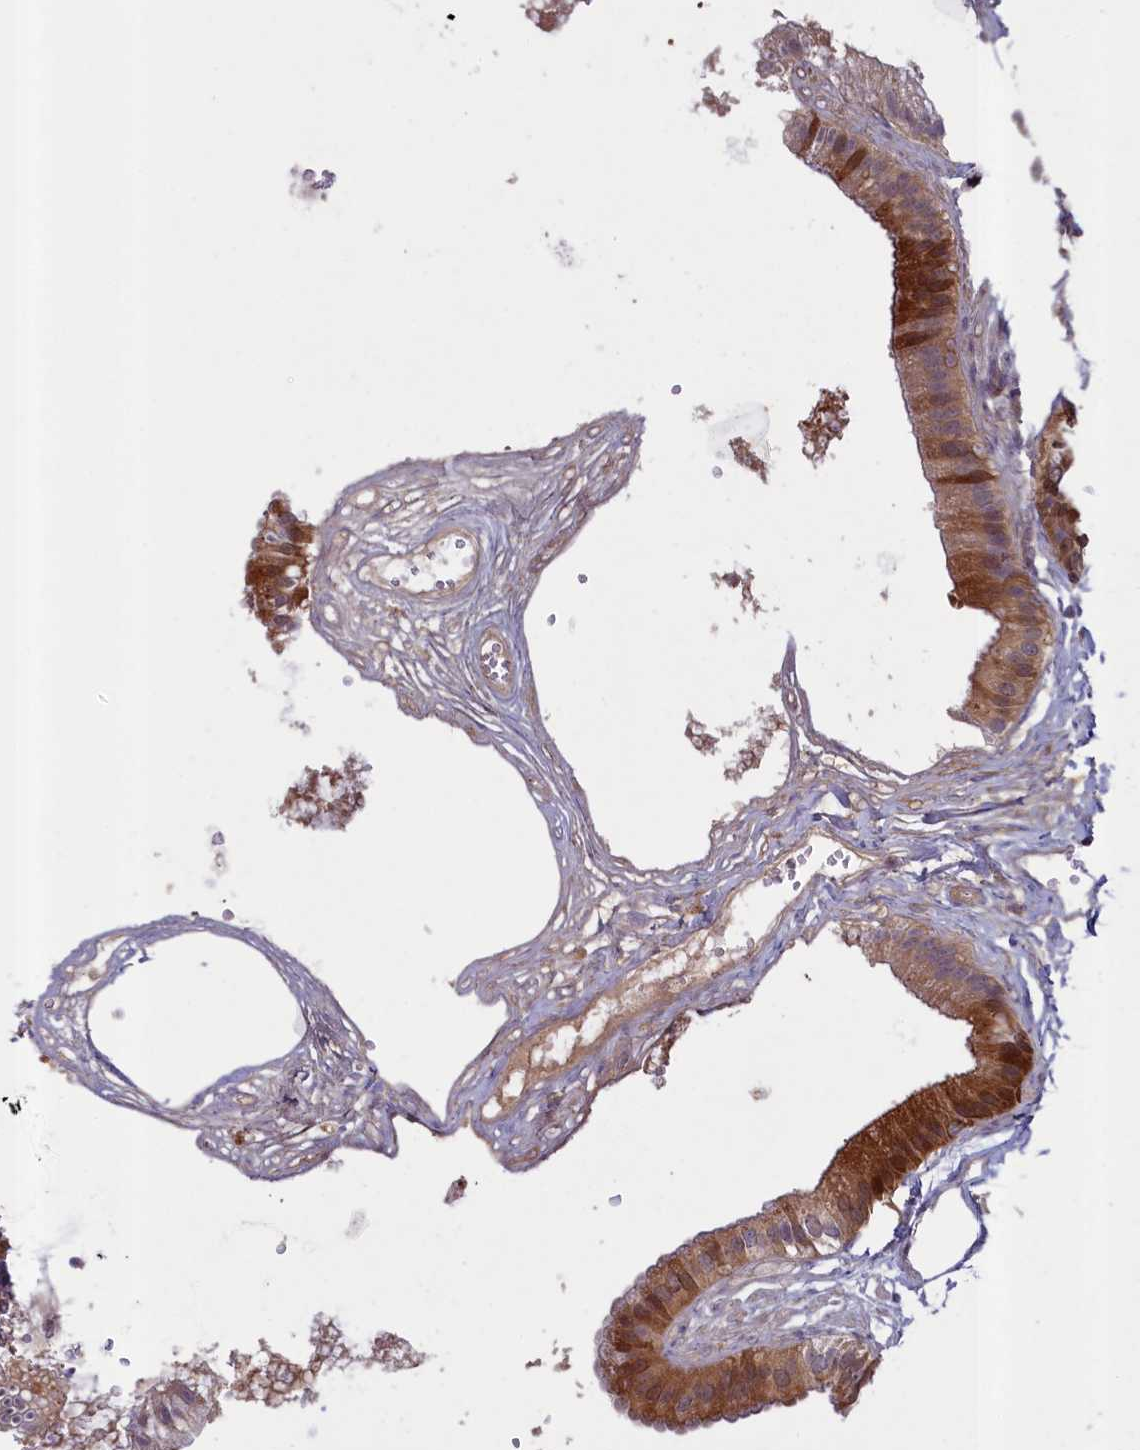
{"staining": {"intensity": "moderate", "quantity": ">75%", "location": "cytoplasmic/membranous"}, "tissue": "gallbladder", "cell_type": "Glandular cells", "image_type": "normal", "snomed": [{"axis": "morphology", "description": "Normal tissue, NOS"}, {"axis": "topography", "description": "Gallbladder"}], "caption": "Benign gallbladder displays moderate cytoplasmic/membranous staining in approximately >75% of glandular cells (DAB (3,3'-diaminobenzidine) IHC with brightfield microscopy, high magnification)..", "gene": "NUBP1", "patient": {"sex": "female", "age": 54}}